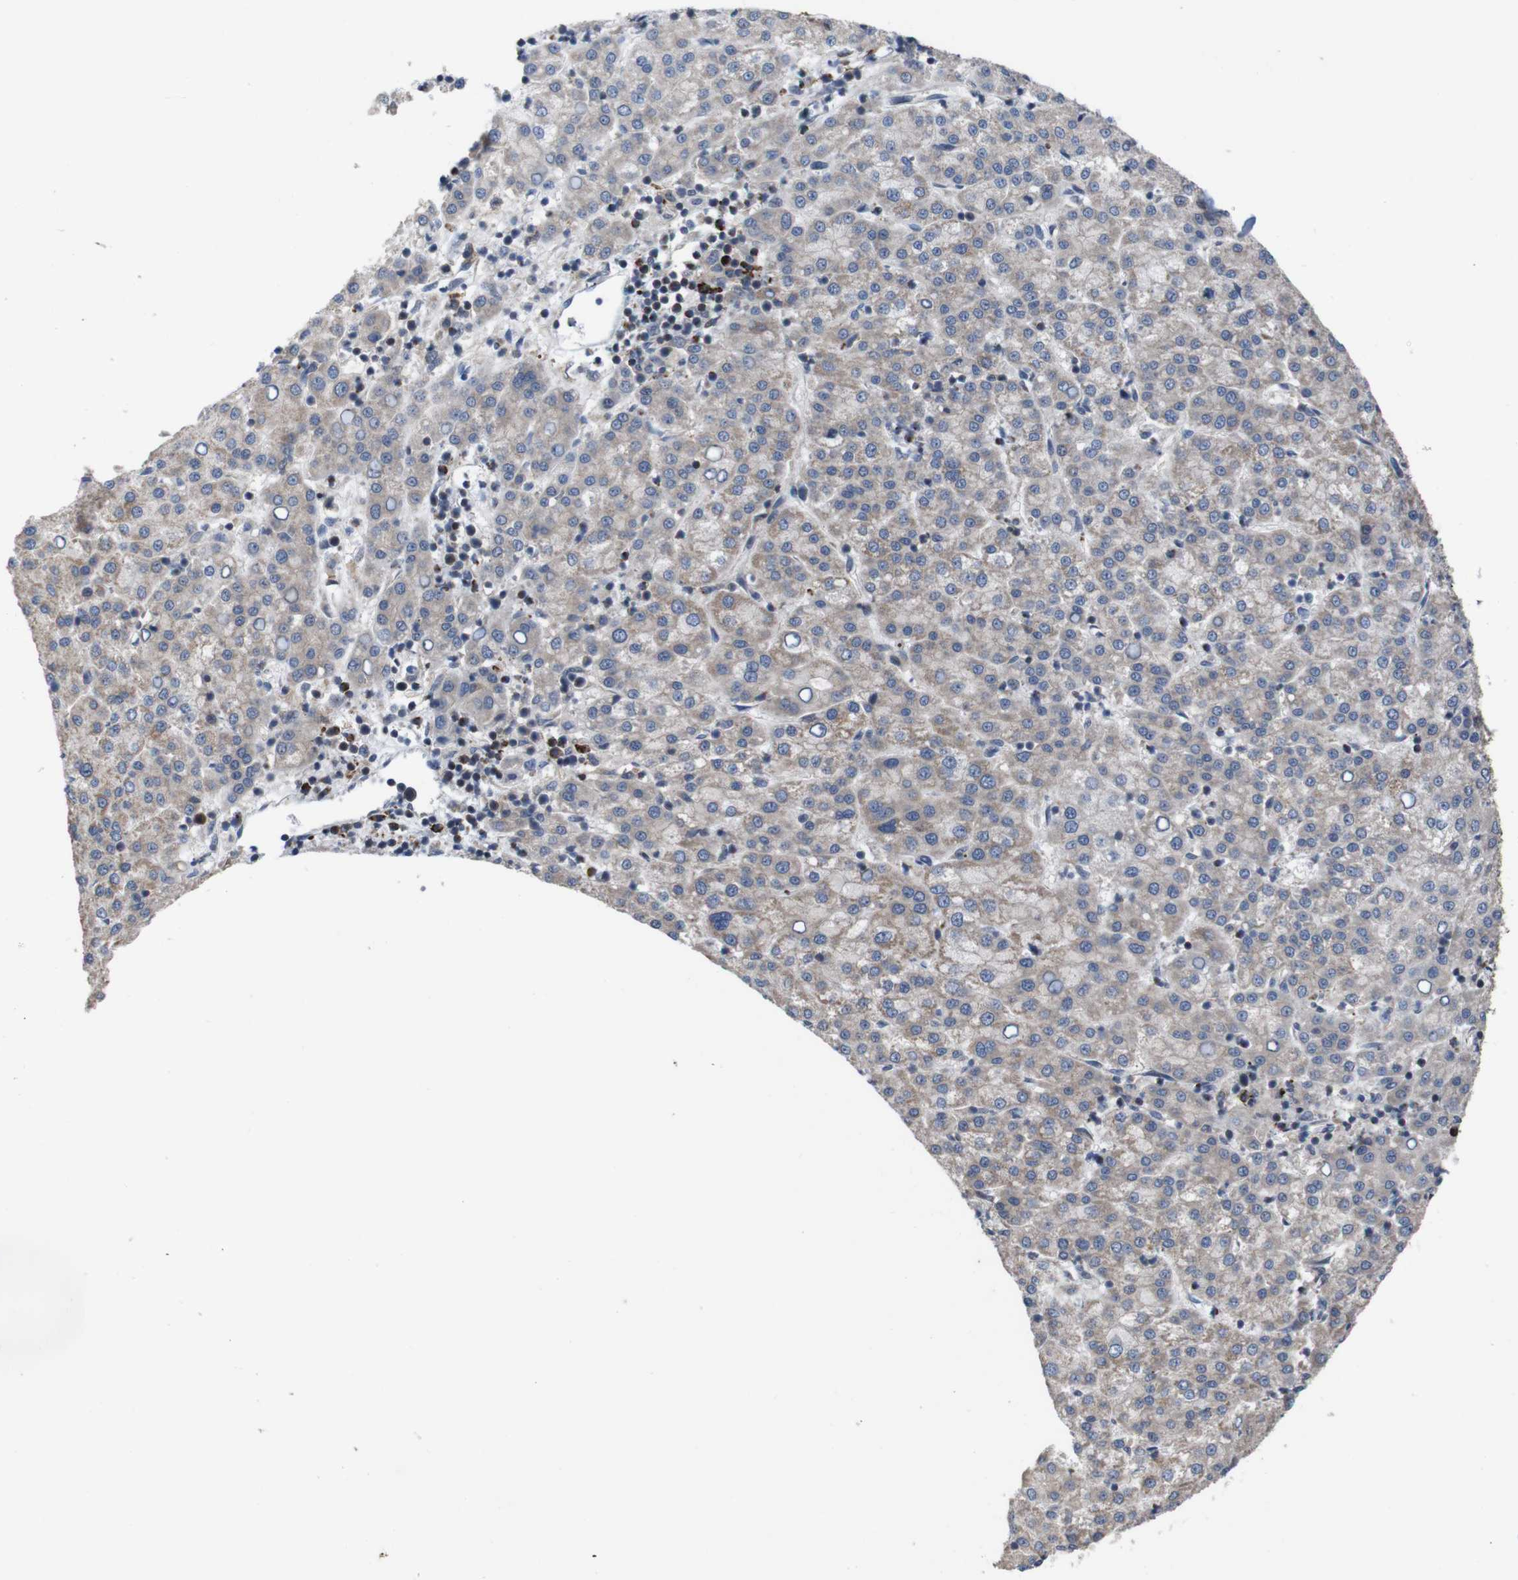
{"staining": {"intensity": "weak", "quantity": ">75%", "location": "cytoplasmic/membranous"}, "tissue": "liver cancer", "cell_type": "Tumor cells", "image_type": "cancer", "snomed": [{"axis": "morphology", "description": "Carcinoma, Hepatocellular, NOS"}, {"axis": "topography", "description": "Liver"}], "caption": "A brown stain shows weak cytoplasmic/membranous positivity of a protein in human liver hepatocellular carcinoma tumor cells.", "gene": "ATP7B", "patient": {"sex": "female", "age": 58}}